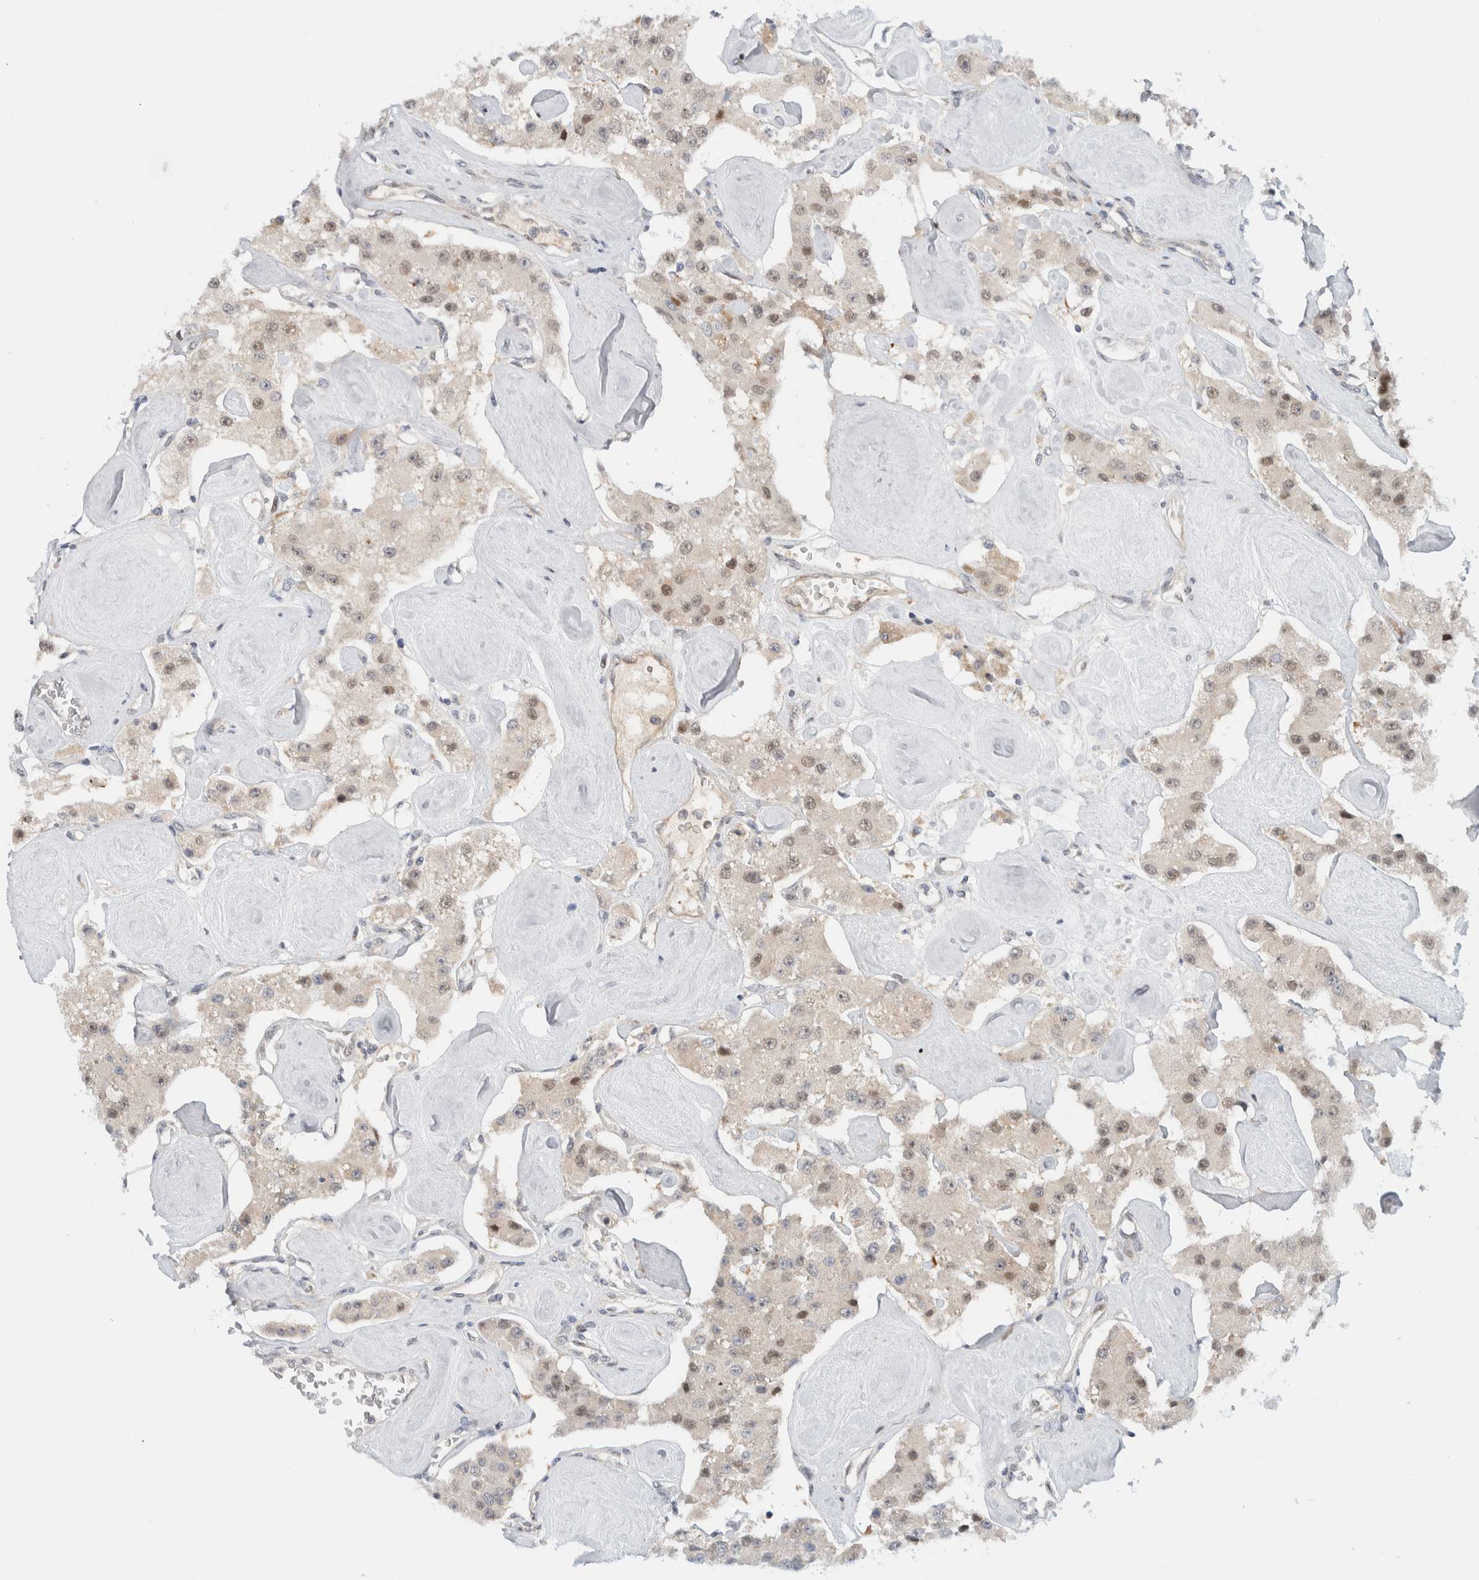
{"staining": {"intensity": "weak", "quantity": "<25%", "location": "nuclear"}, "tissue": "carcinoid", "cell_type": "Tumor cells", "image_type": "cancer", "snomed": [{"axis": "morphology", "description": "Carcinoid, malignant, NOS"}, {"axis": "topography", "description": "Pancreas"}], "caption": "The photomicrograph displays no staining of tumor cells in carcinoid (malignant).", "gene": "NCR3LG1", "patient": {"sex": "male", "age": 41}}